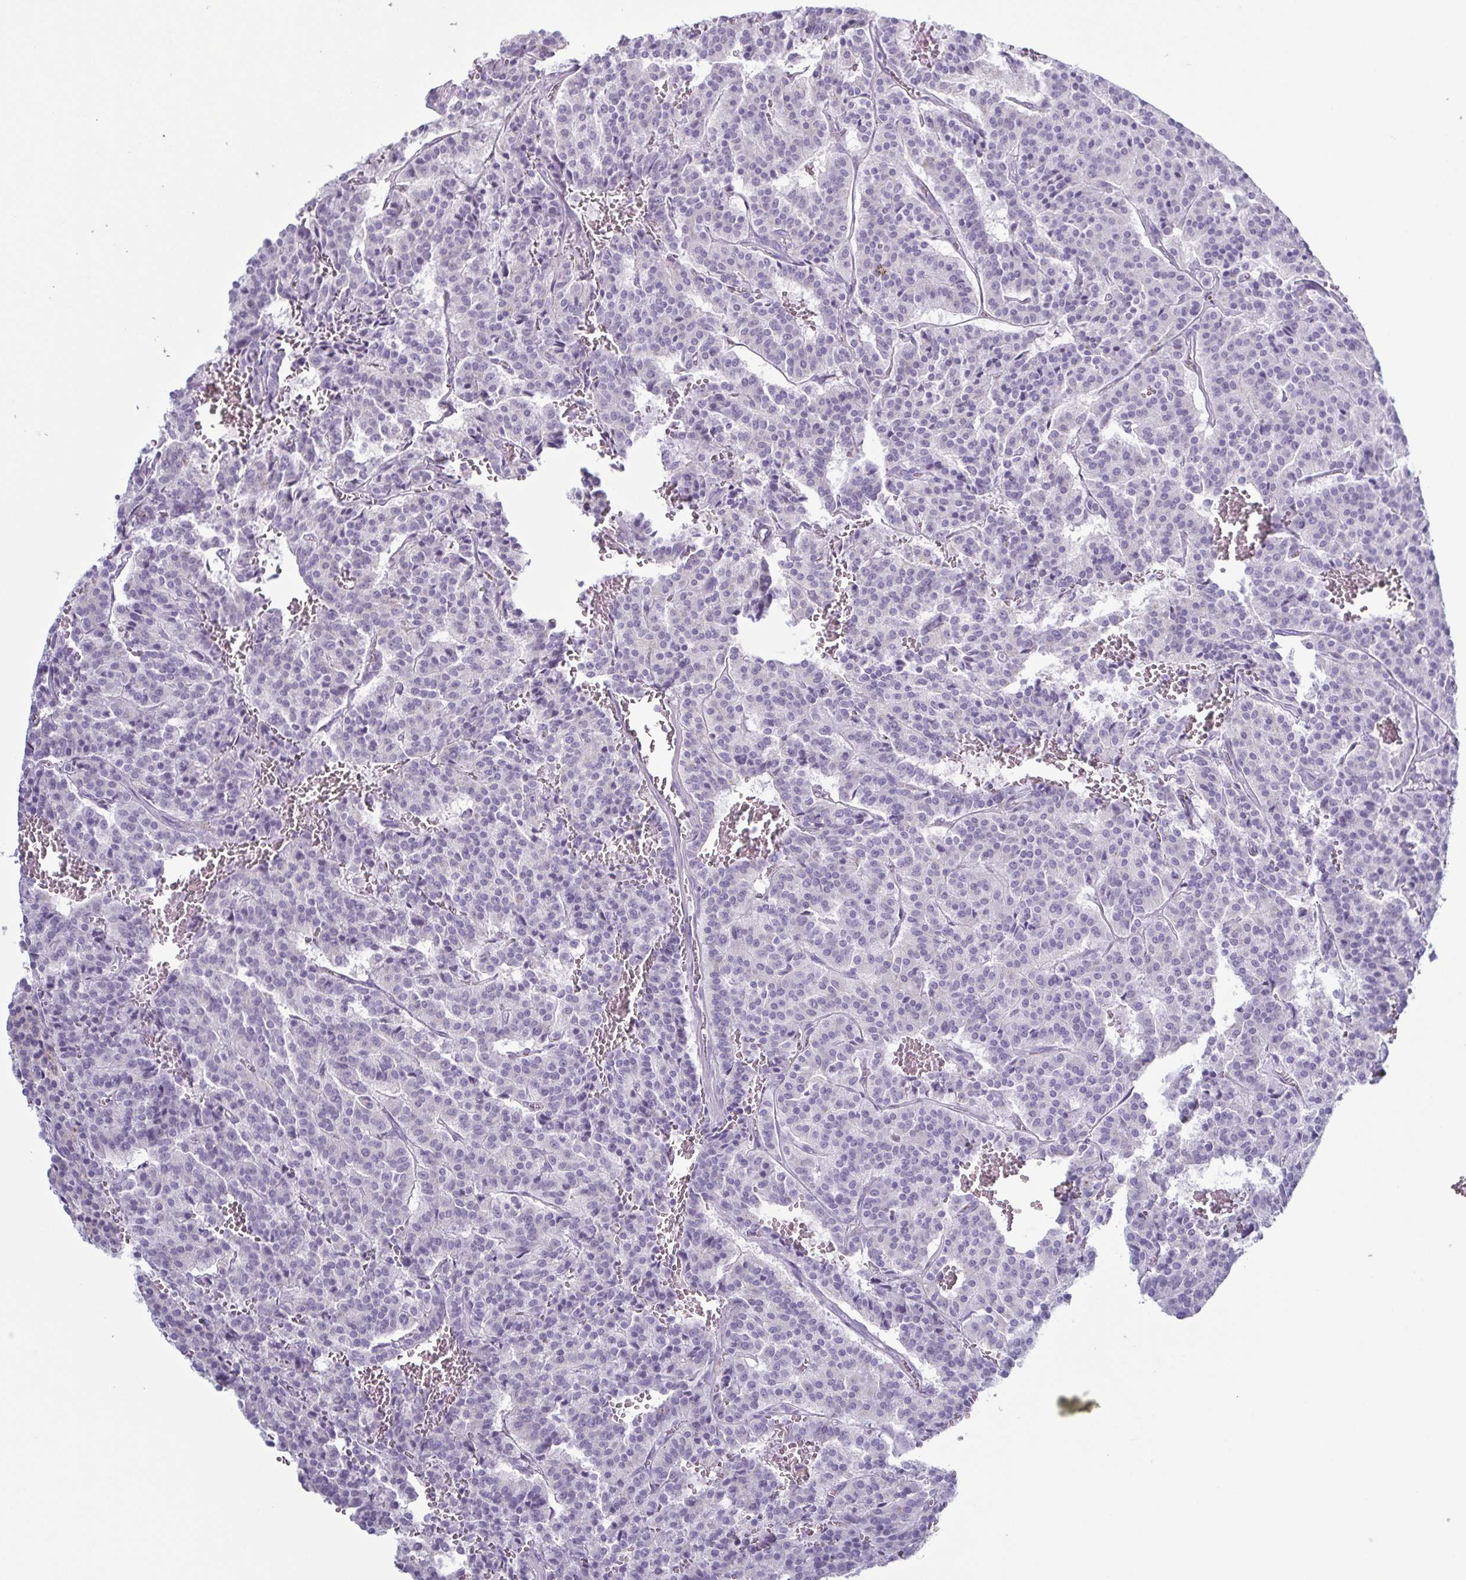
{"staining": {"intensity": "negative", "quantity": "none", "location": "none"}, "tissue": "carcinoid", "cell_type": "Tumor cells", "image_type": "cancer", "snomed": [{"axis": "morphology", "description": "Carcinoid, malignant, NOS"}, {"axis": "topography", "description": "Lung"}], "caption": "Protein analysis of carcinoid shows no significant staining in tumor cells.", "gene": "KRT10", "patient": {"sex": "male", "age": 70}}